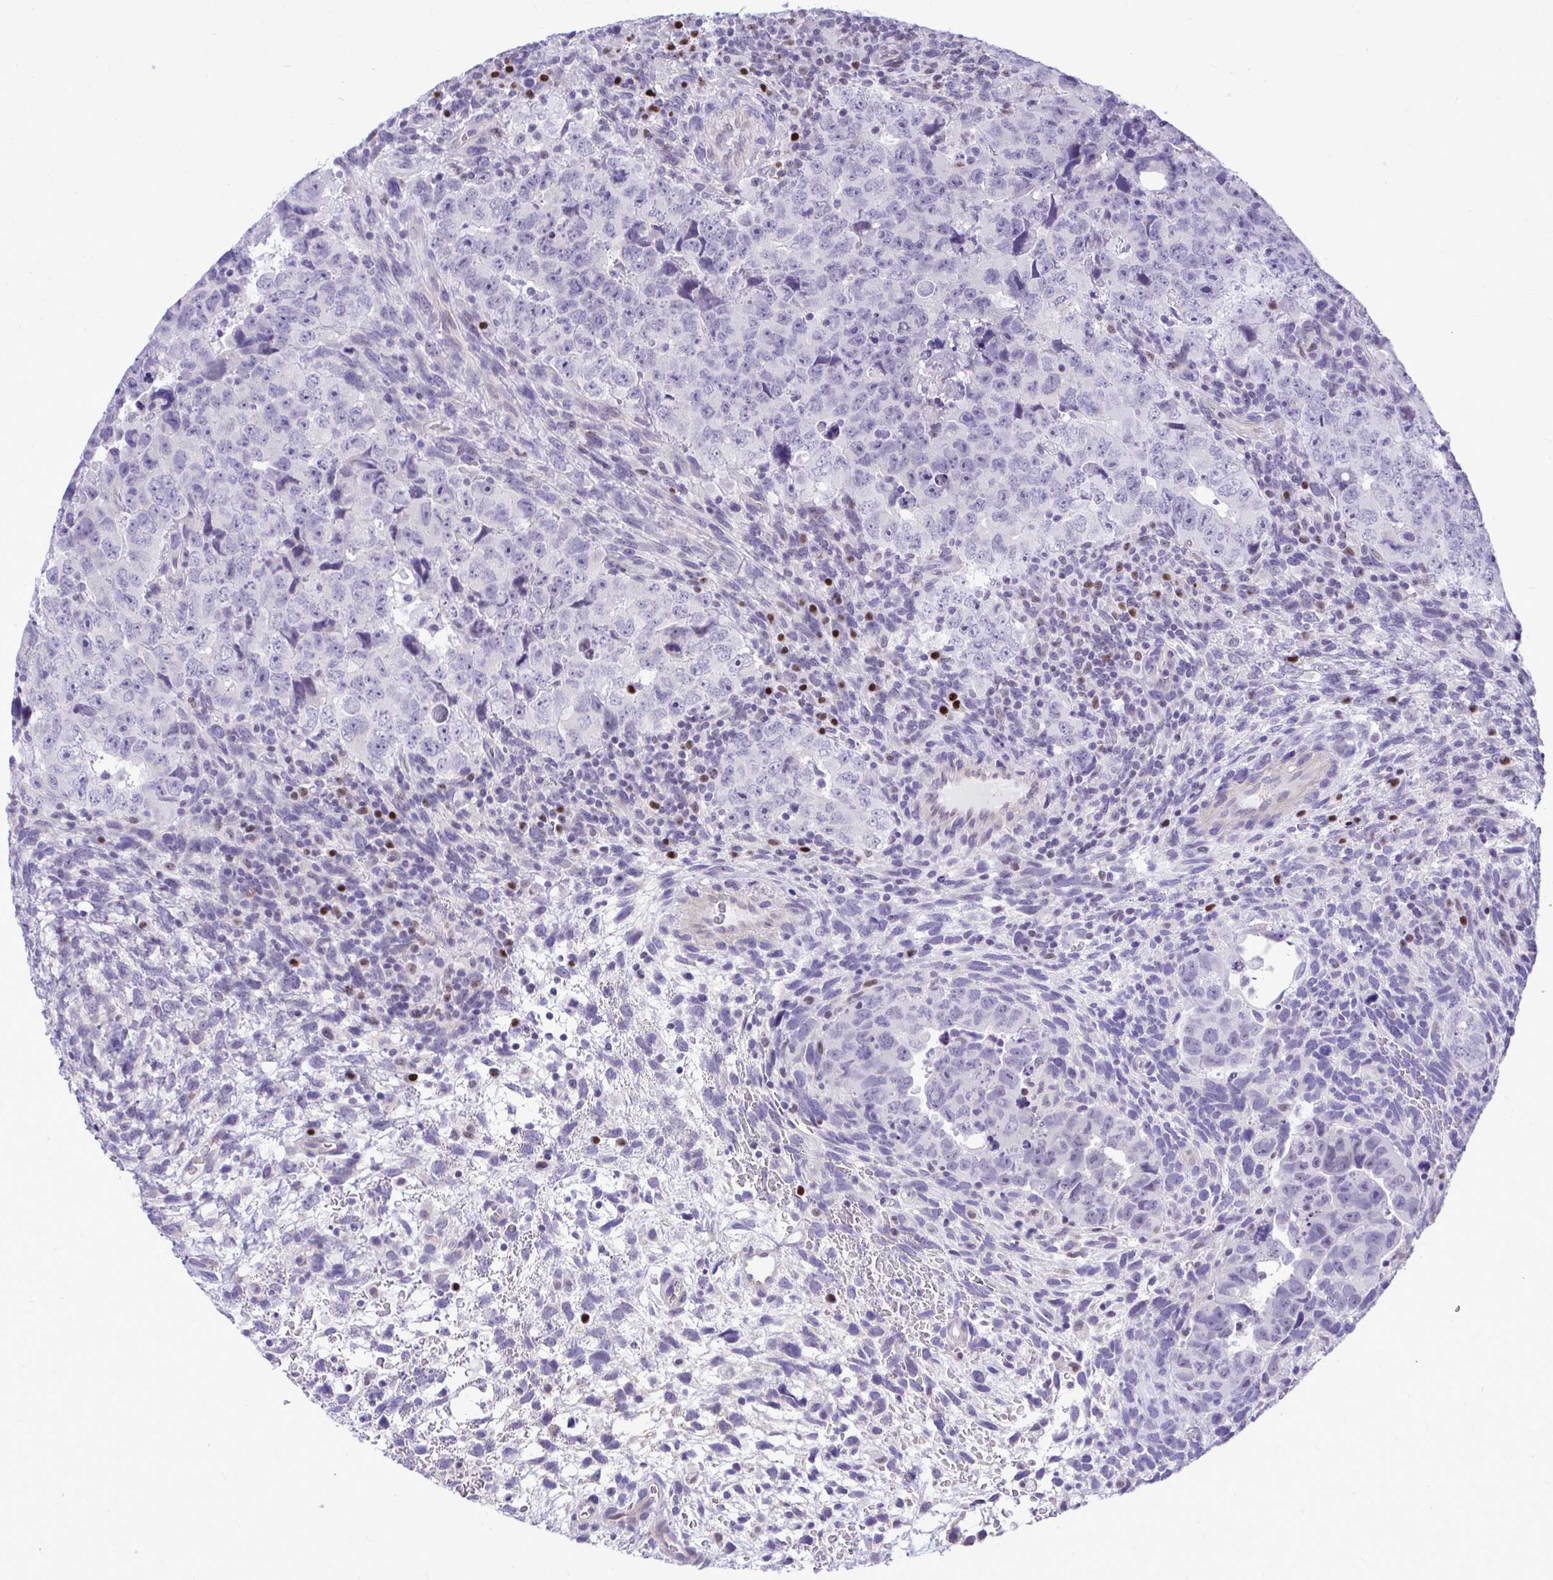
{"staining": {"intensity": "negative", "quantity": "none", "location": "none"}, "tissue": "testis cancer", "cell_type": "Tumor cells", "image_type": "cancer", "snomed": [{"axis": "morphology", "description": "Carcinoma, Embryonal, NOS"}, {"axis": "topography", "description": "Testis"}], "caption": "A histopathology image of human testis embryonal carcinoma is negative for staining in tumor cells.", "gene": "SLC25A51", "patient": {"sex": "male", "age": 24}}